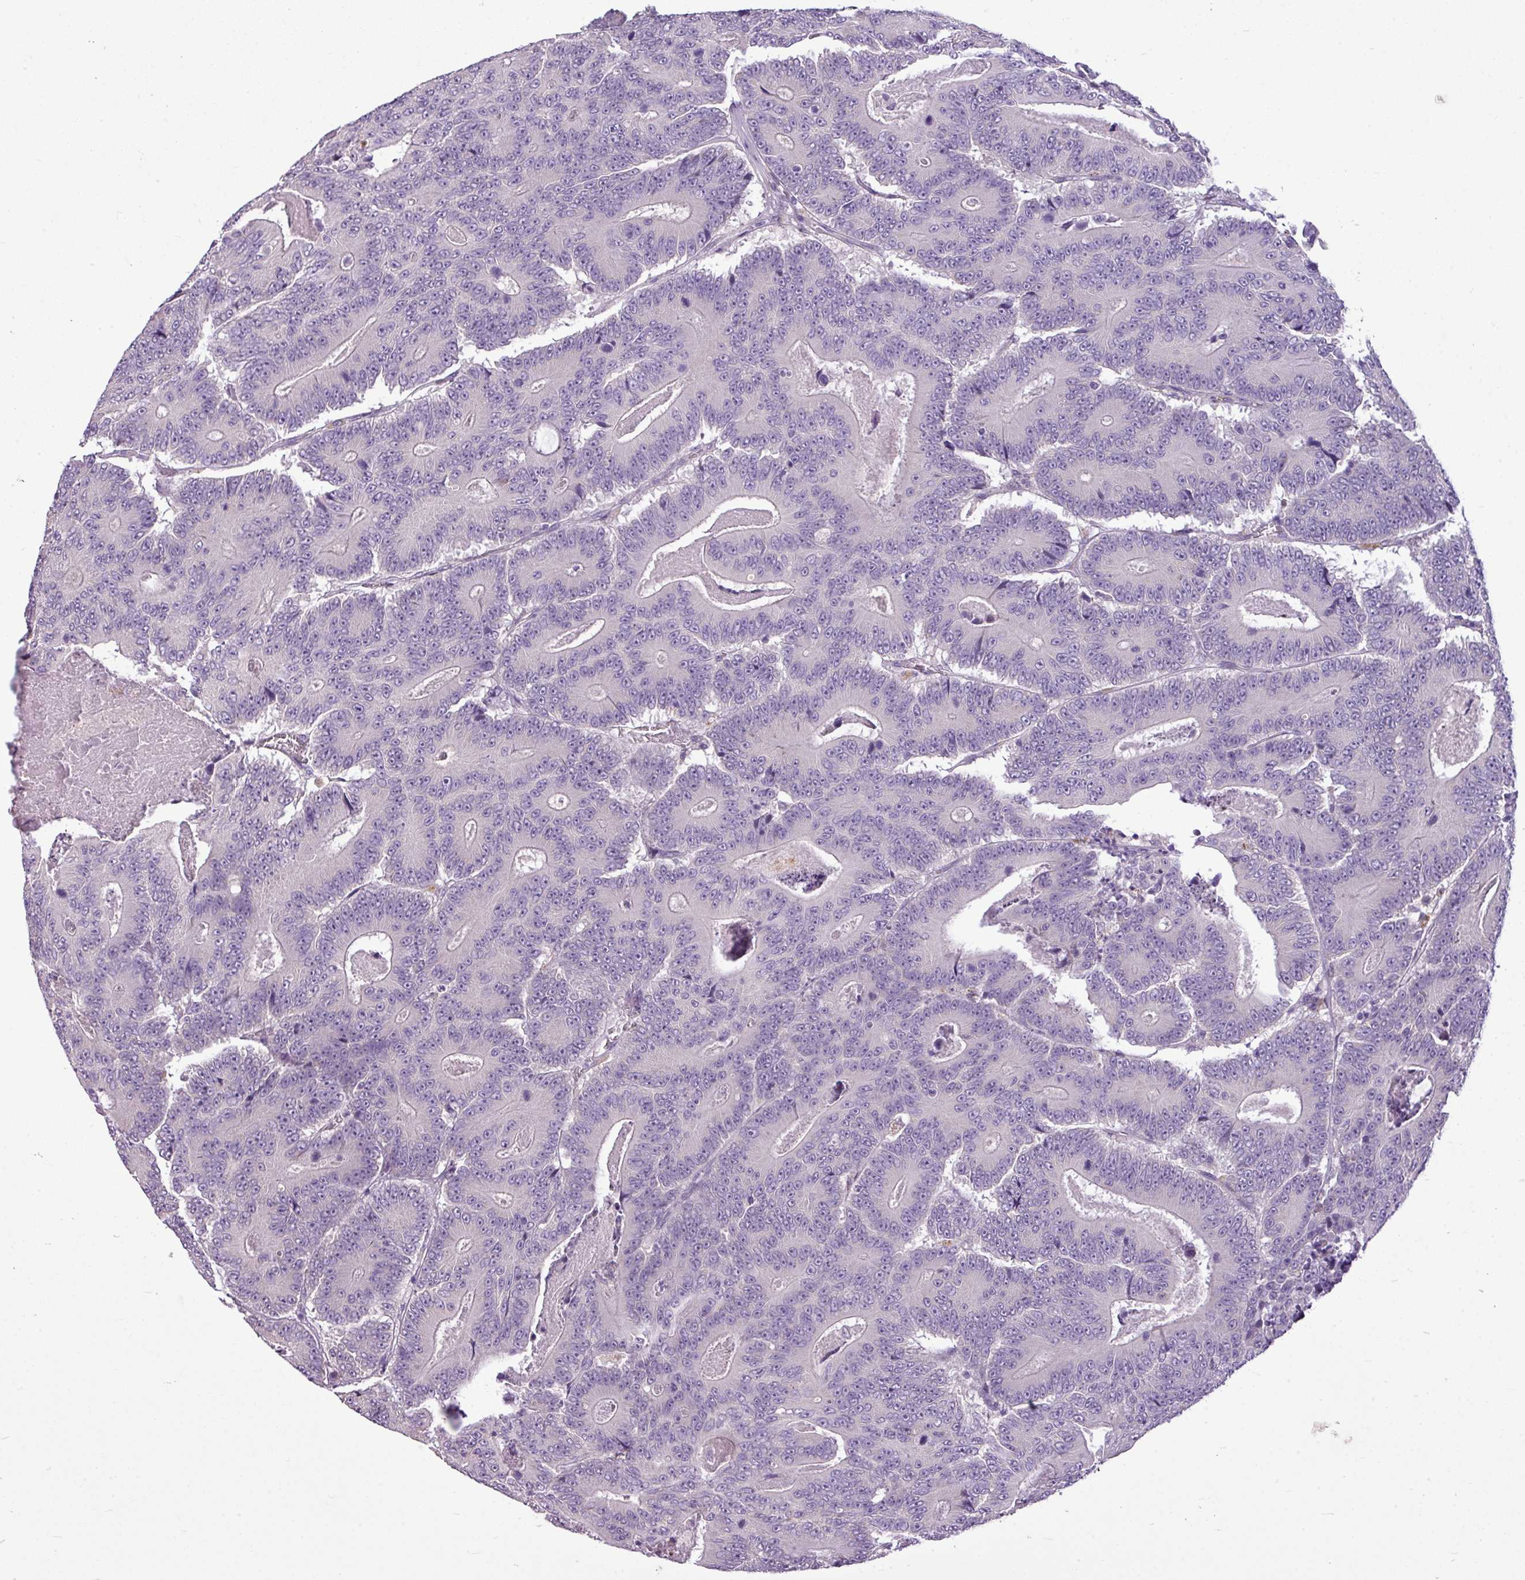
{"staining": {"intensity": "moderate", "quantity": "<25%", "location": "cytoplasmic/membranous"}, "tissue": "colorectal cancer", "cell_type": "Tumor cells", "image_type": "cancer", "snomed": [{"axis": "morphology", "description": "Adenocarcinoma, NOS"}, {"axis": "topography", "description": "Colon"}], "caption": "Brown immunohistochemical staining in human colorectal cancer (adenocarcinoma) reveals moderate cytoplasmic/membranous positivity in approximately <25% of tumor cells.", "gene": "IL17A", "patient": {"sex": "male", "age": 83}}